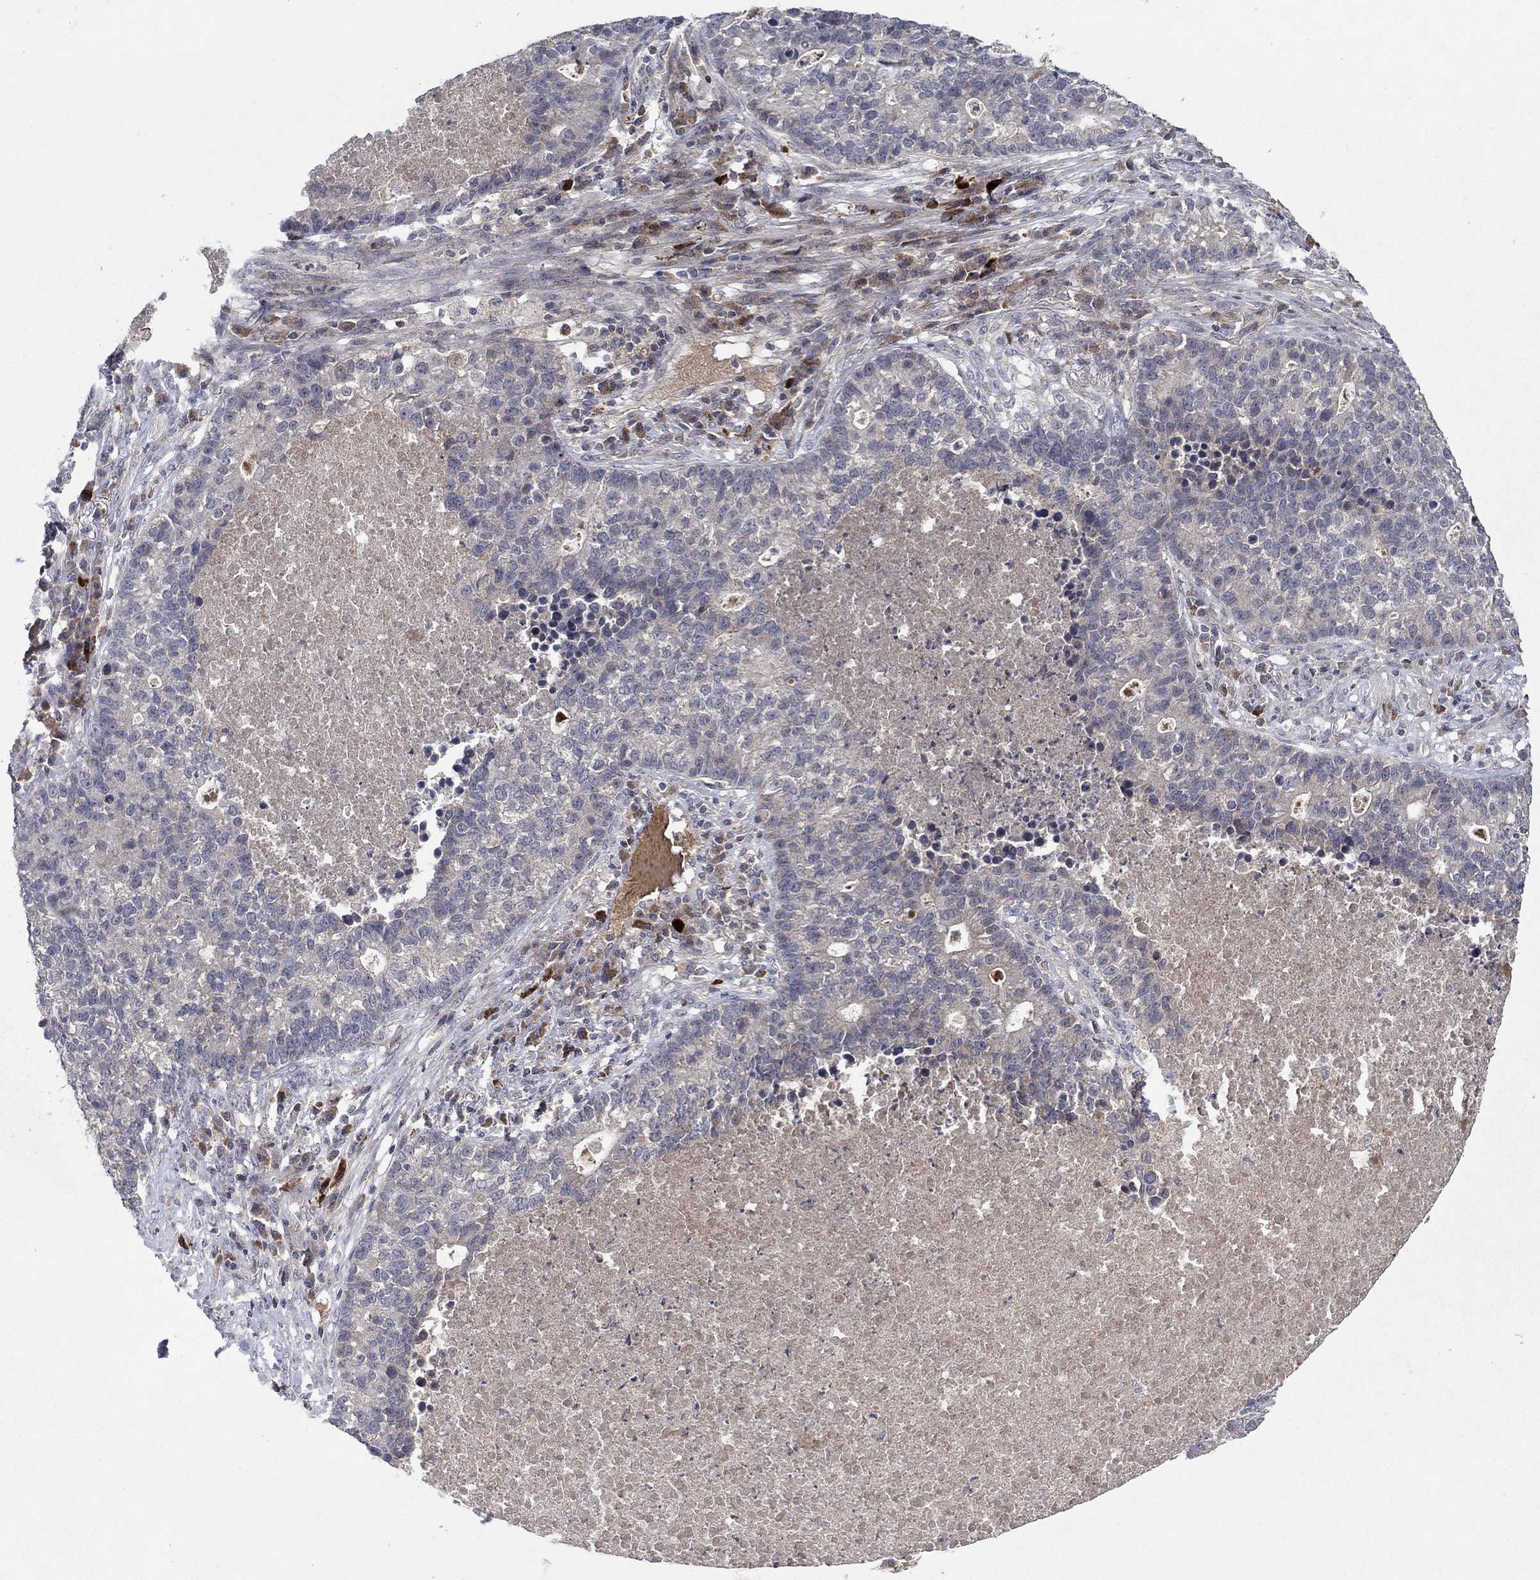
{"staining": {"intensity": "negative", "quantity": "none", "location": "none"}, "tissue": "lung cancer", "cell_type": "Tumor cells", "image_type": "cancer", "snomed": [{"axis": "morphology", "description": "Adenocarcinoma, NOS"}, {"axis": "topography", "description": "Lung"}], "caption": "Adenocarcinoma (lung) was stained to show a protein in brown. There is no significant positivity in tumor cells. (Stains: DAB IHC with hematoxylin counter stain, Microscopy: brightfield microscopy at high magnification).", "gene": "IL4", "patient": {"sex": "male", "age": 57}}